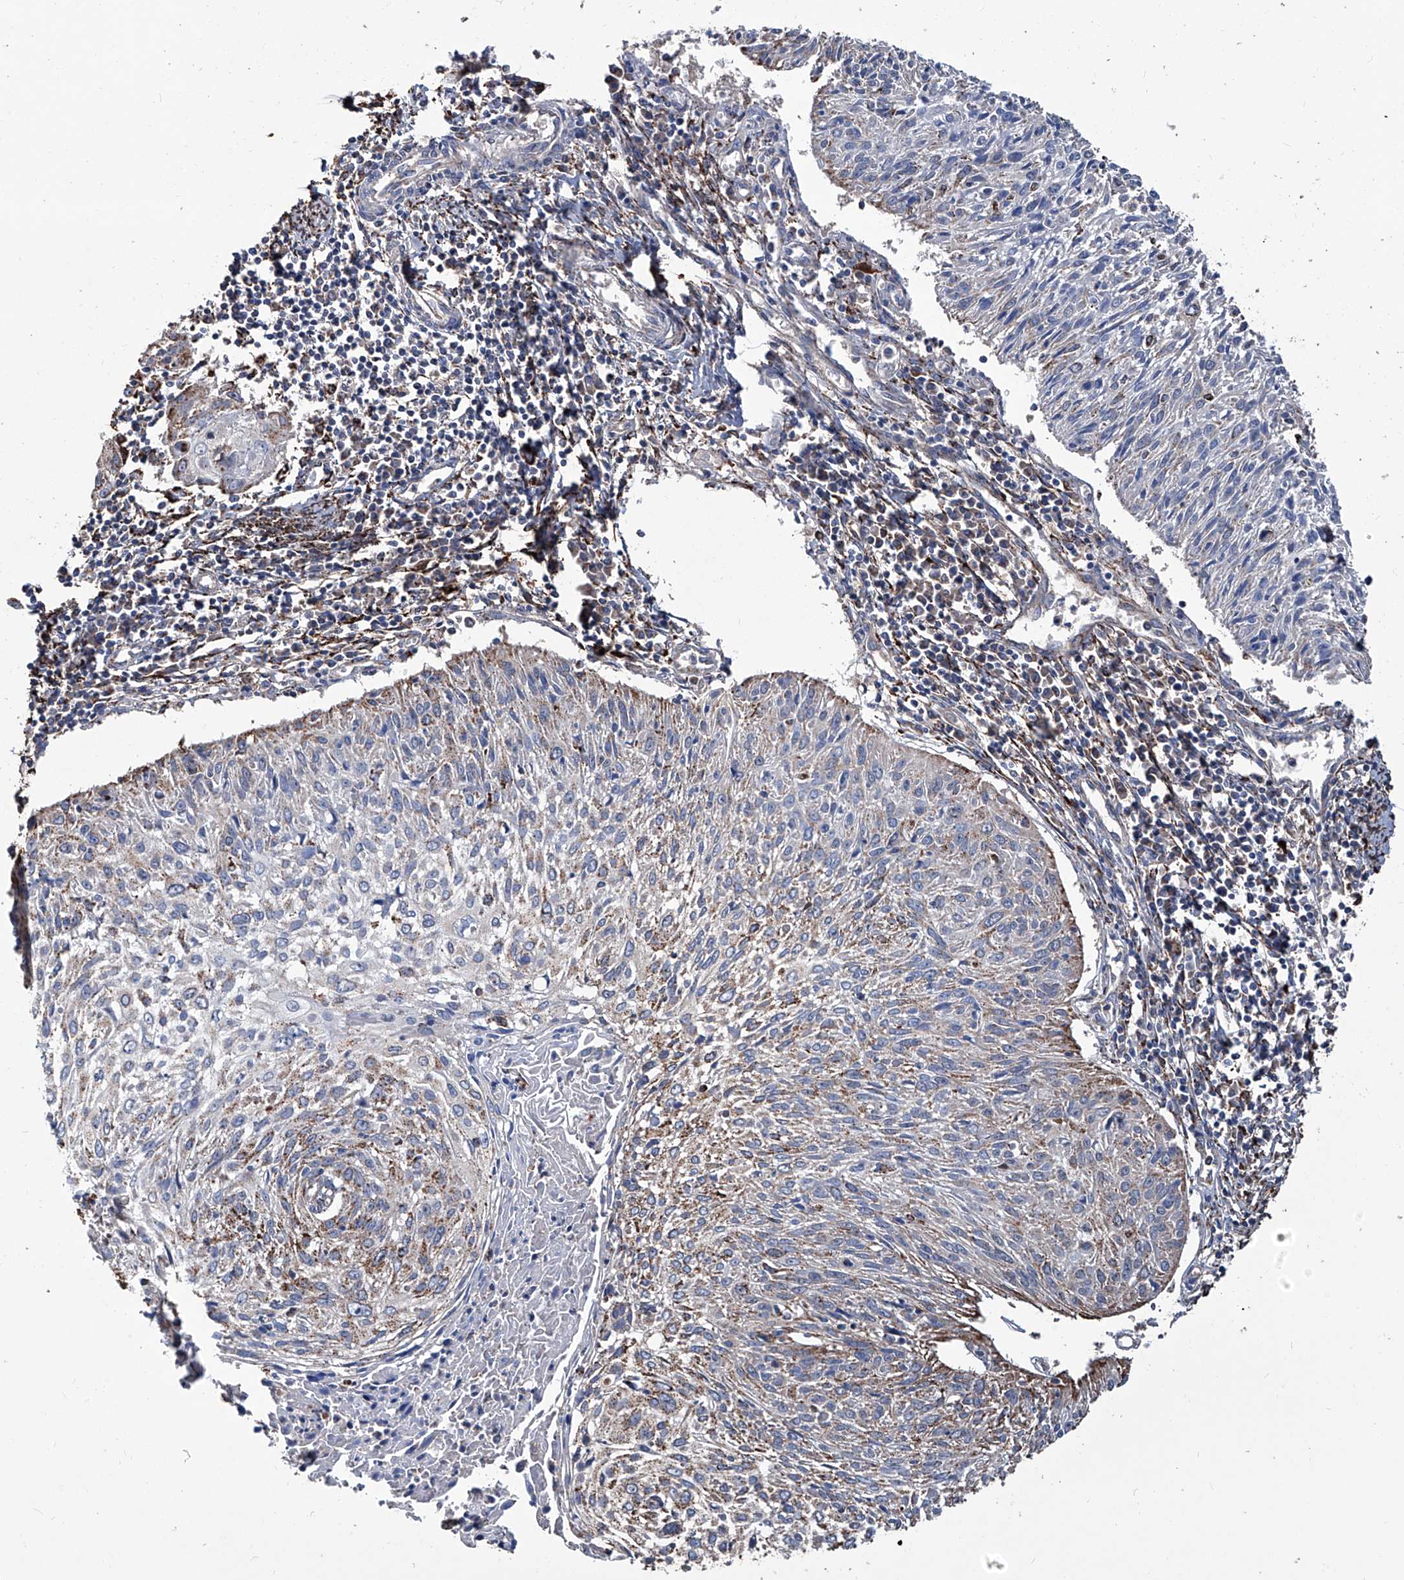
{"staining": {"intensity": "moderate", "quantity": "25%-75%", "location": "cytoplasmic/membranous"}, "tissue": "cervical cancer", "cell_type": "Tumor cells", "image_type": "cancer", "snomed": [{"axis": "morphology", "description": "Squamous cell carcinoma, NOS"}, {"axis": "topography", "description": "Cervix"}], "caption": "This is an image of IHC staining of cervical cancer, which shows moderate expression in the cytoplasmic/membranous of tumor cells.", "gene": "NHS", "patient": {"sex": "female", "age": 51}}